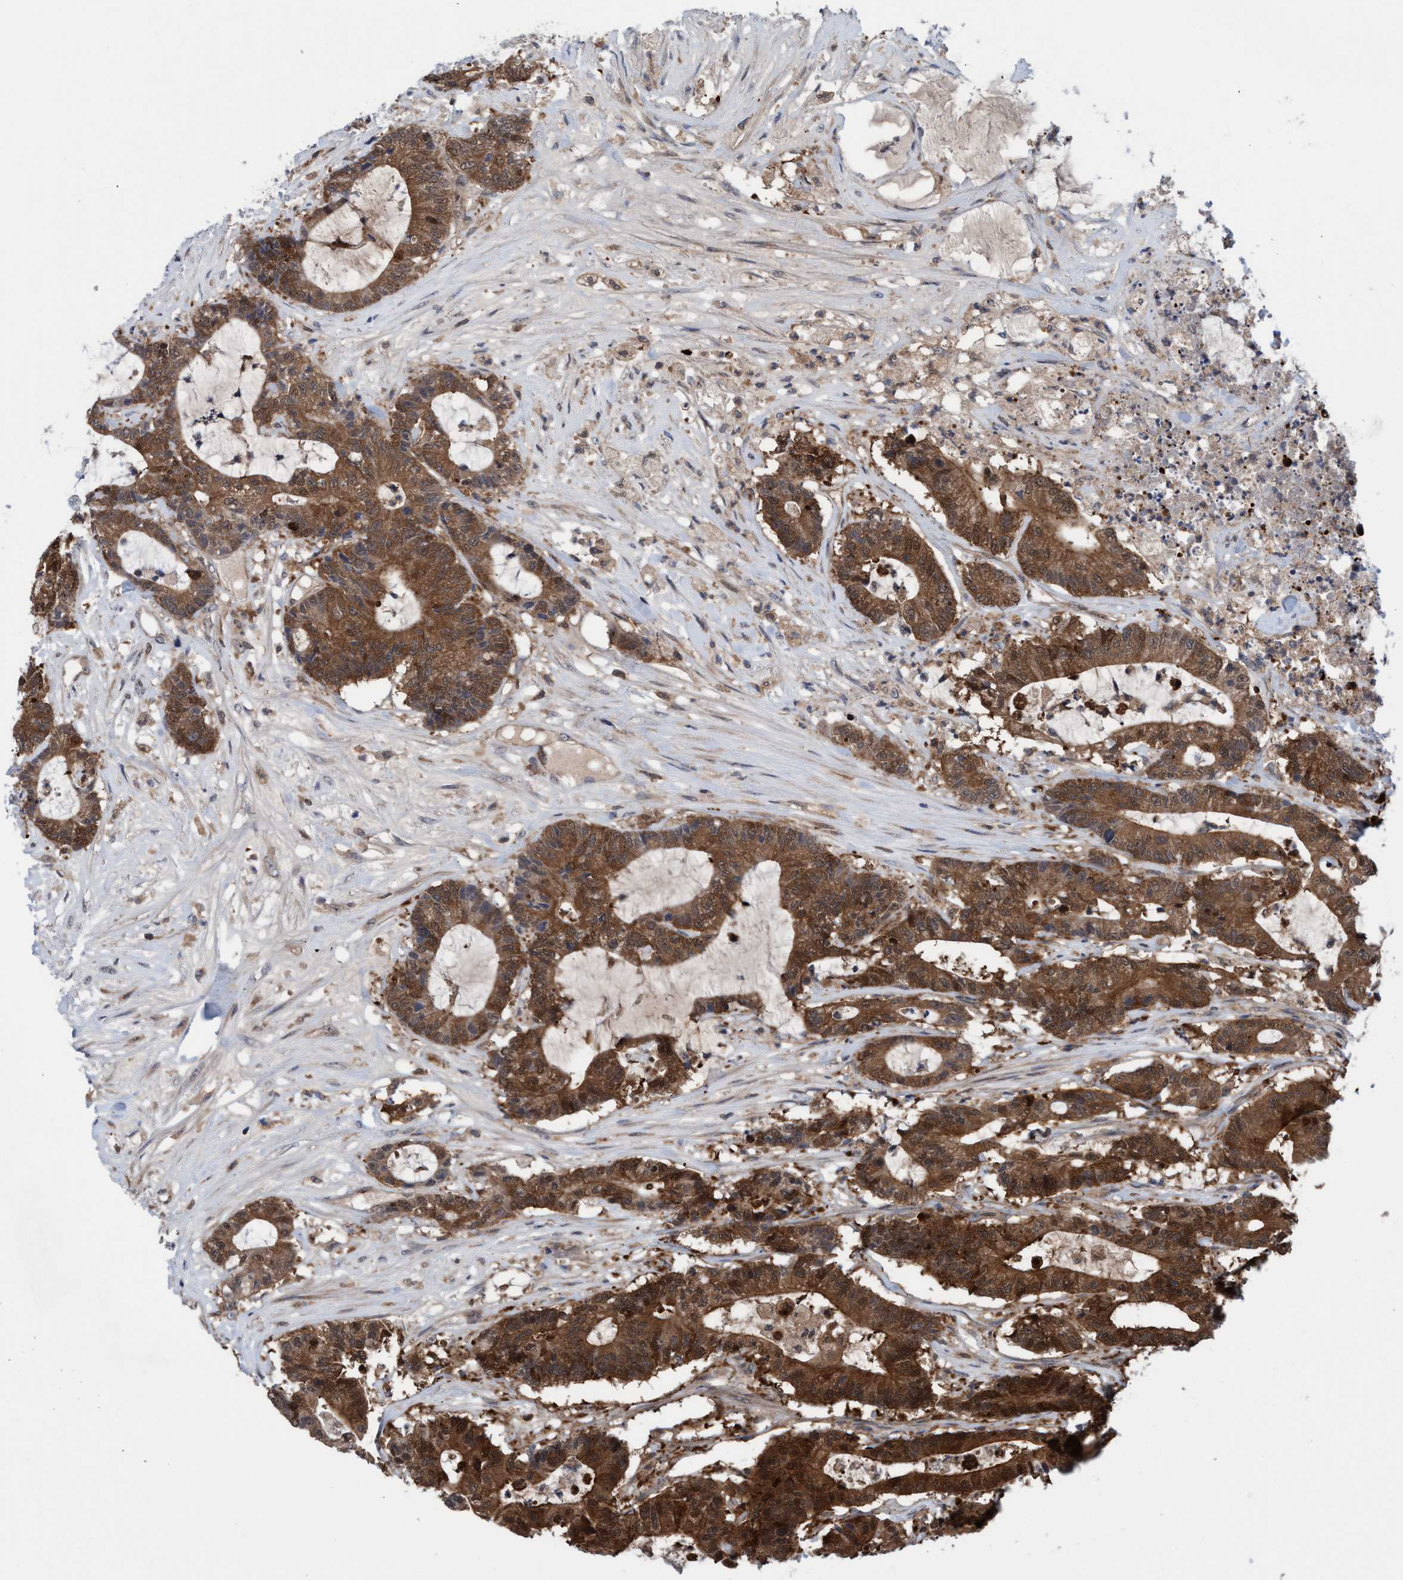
{"staining": {"intensity": "strong", "quantity": ">75%", "location": "cytoplasmic/membranous,nuclear"}, "tissue": "colorectal cancer", "cell_type": "Tumor cells", "image_type": "cancer", "snomed": [{"axis": "morphology", "description": "Adenocarcinoma, NOS"}, {"axis": "topography", "description": "Colon"}], "caption": "Brown immunohistochemical staining in human colorectal adenocarcinoma demonstrates strong cytoplasmic/membranous and nuclear staining in approximately >75% of tumor cells.", "gene": "GLOD4", "patient": {"sex": "female", "age": 84}}